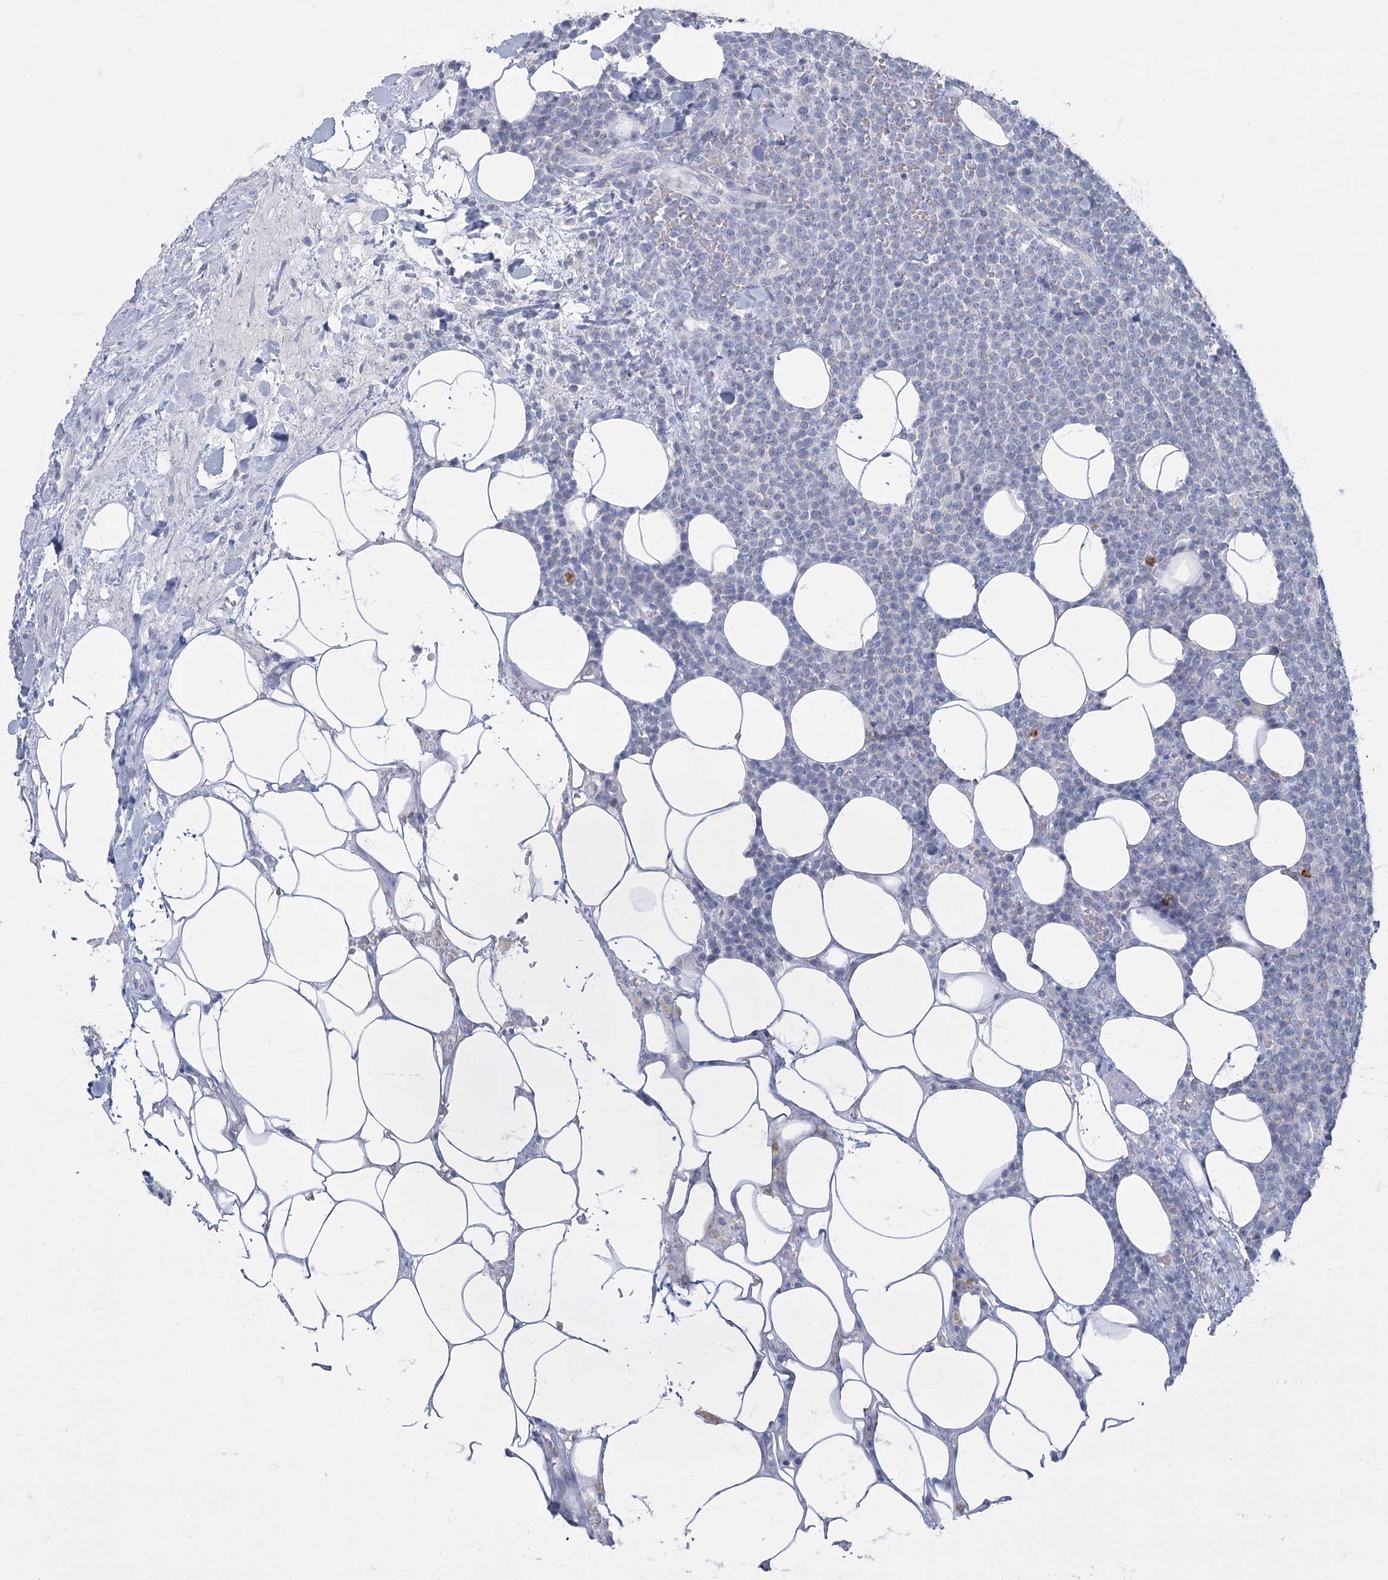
{"staining": {"intensity": "negative", "quantity": "none", "location": "none"}, "tissue": "lymphoma", "cell_type": "Tumor cells", "image_type": "cancer", "snomed": [{"axis": "morphology", "description": "Malignant lymphoma, non-Hodgkin's type, High grade"}, {"axis": "topography", "description": "Lymph node"}], "caption": "This histopathology image is of malignant lymphoma, non-Hodgkin's type (high-grade) stained with immunohistochemistry to label a protein in brown with the nuclei are counter-stained blue. There is no staining in tumor cells. Brightfield microscopy of immunohistochemistry stained with DAB (3,3'-diaminobenzidine) (brown) and hematoxylin (blue), captured at high magnification.", "gene": "FAM110C", "patient": {"sex": "male", "age": 61}}